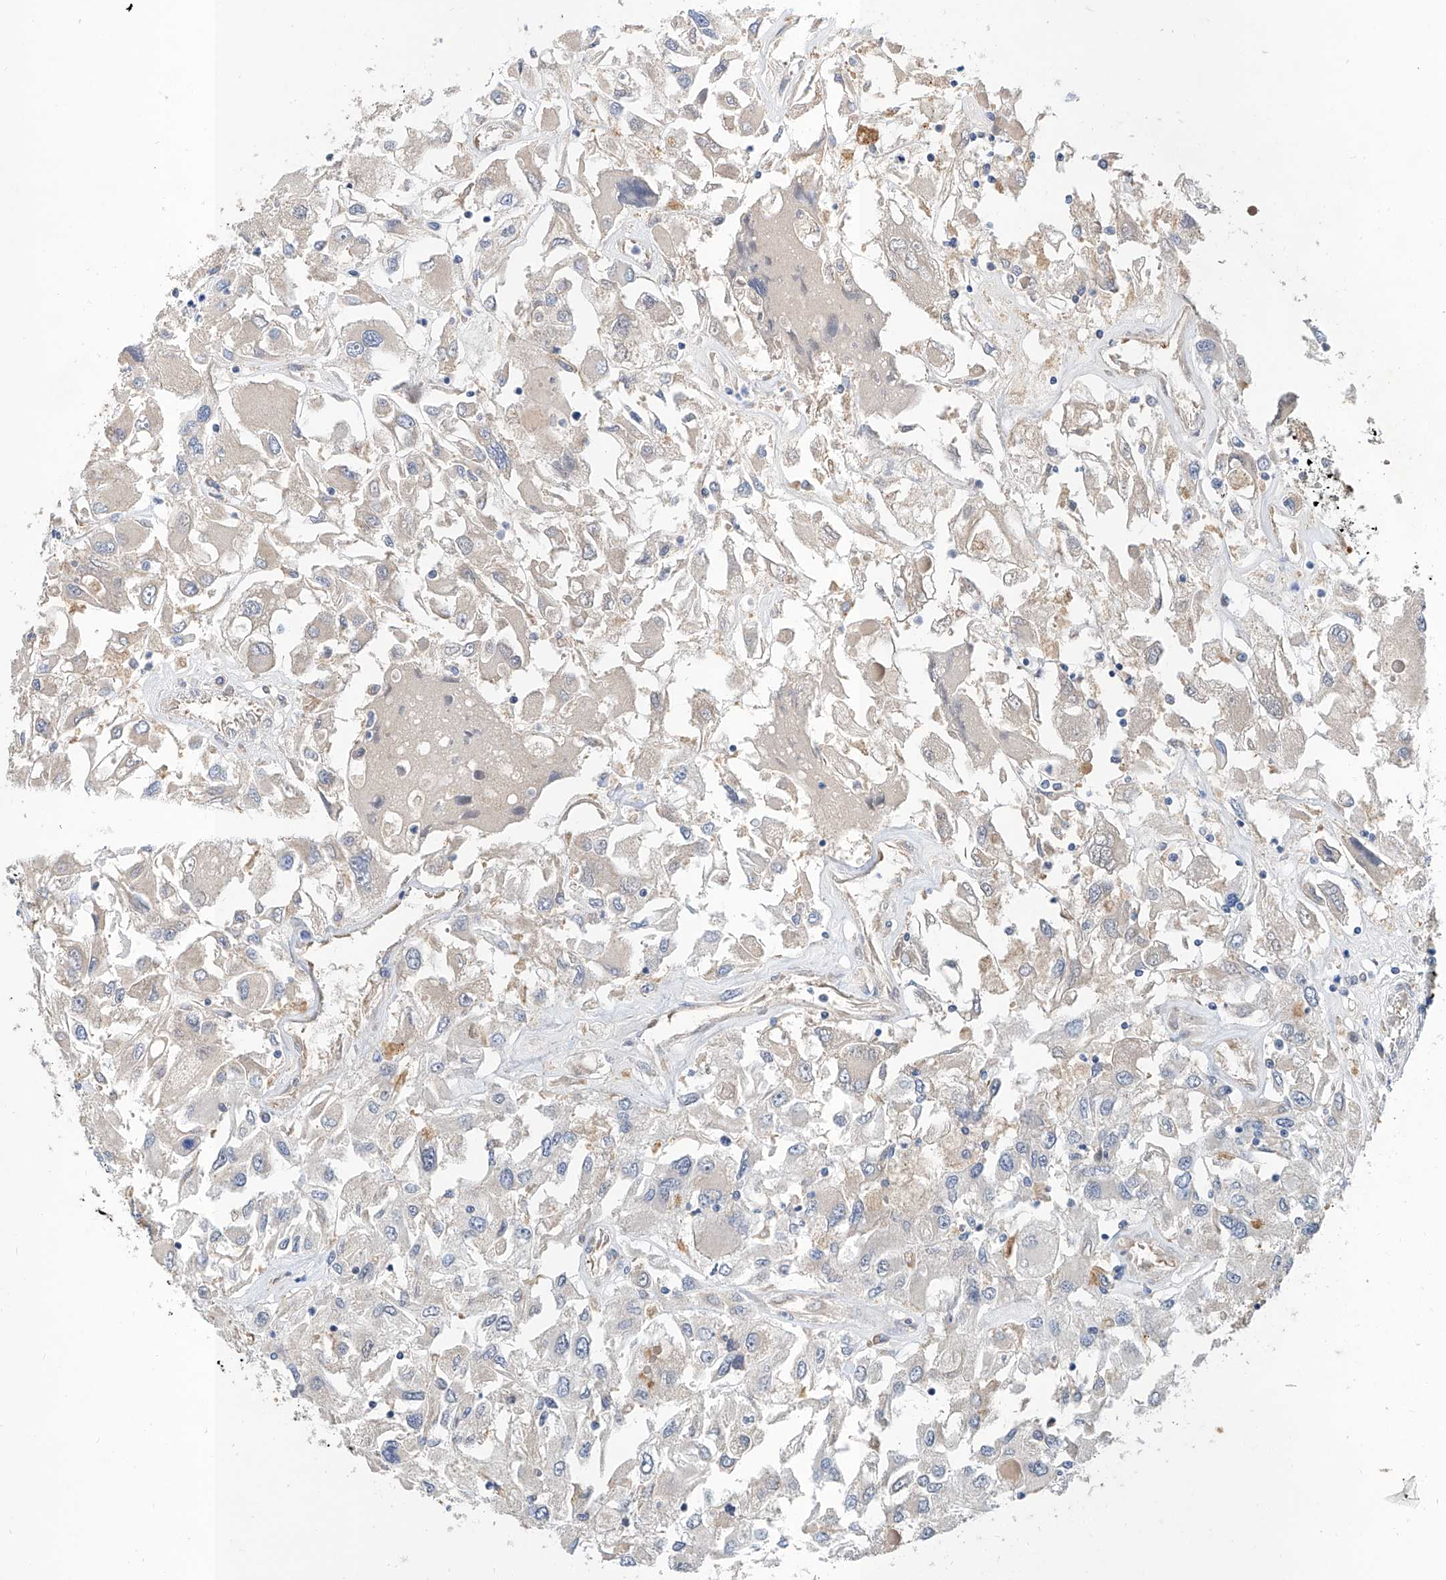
{"staining": {"intensity": "negative", "quantity": "none", "location": "none"}, "tissue": "renal cancer", "cell_type": "Tumor cells", "image_type": "cancer", "snomed": [{"axis": "morphology", "description": "Adenocarcinoma, NOS"}, {"axis": "topography", "description": "Kidney"}], "caption": "Tumor cells show no significant protein expression in renal cancer (adenocarcinoma).", "gene": "CARMIL3", "patient": {"sex": "female", "age": 52}}